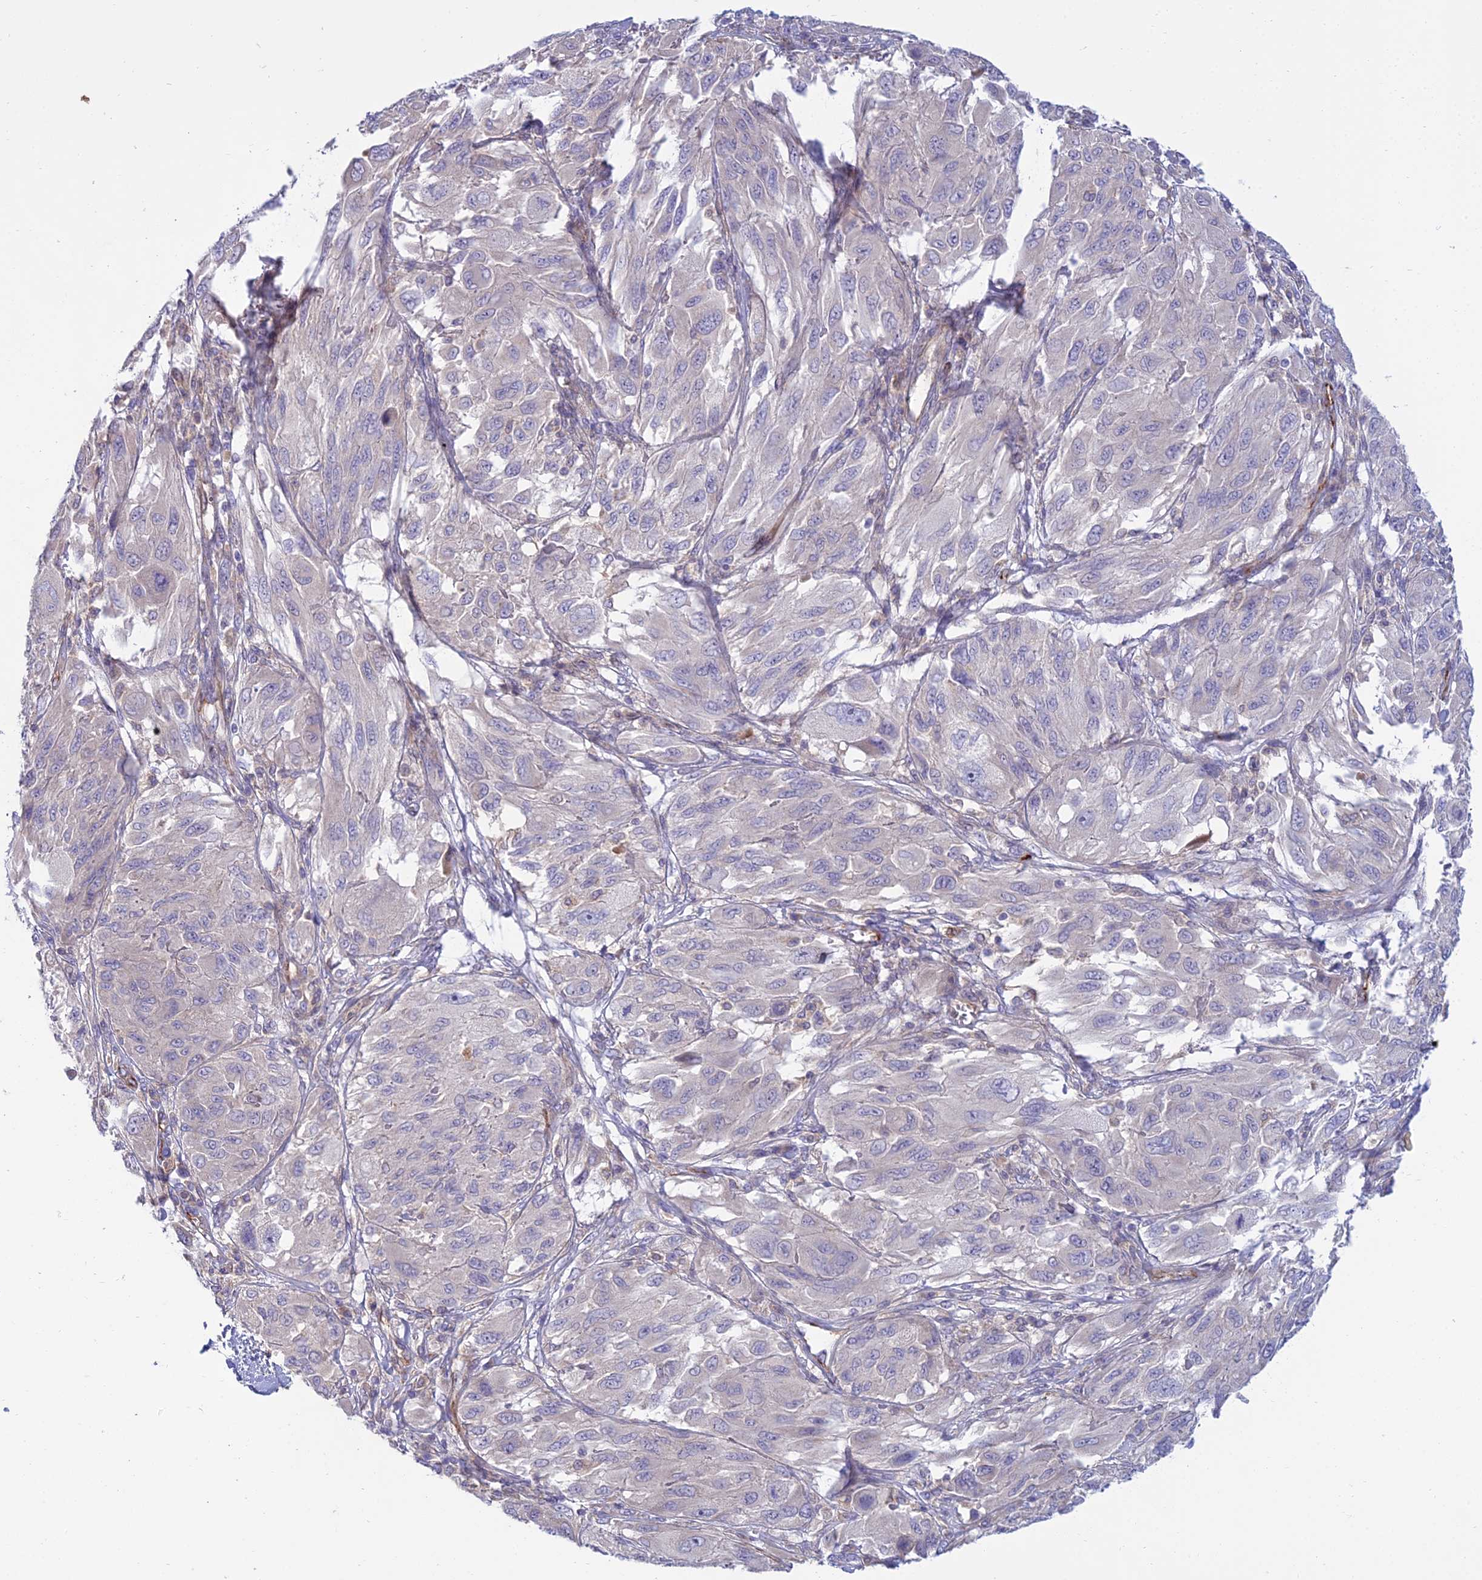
{"staining": {"intensity": "negative", "quantity": "none", "location": "none"}, "tissue": "melanoma", "cell_type": "Tumor cells", "image_type": "cancer", "snomed": [{"axis": "morphology", "description": "Malignant melanoma, NOS"}, {"axis": "topography", "description": "Skin"}], "caption": "Tumor cells show no significant staining in melanoma. The staining was performed using DAB (3,3'-diaminobenzidine) to visualize the protein expression in brown, while the nuclei were stained in blue with hematoxylin (Magnification: 20x).", "gene": "DUS2", "patient": {"sex": "female", "age": 91}}